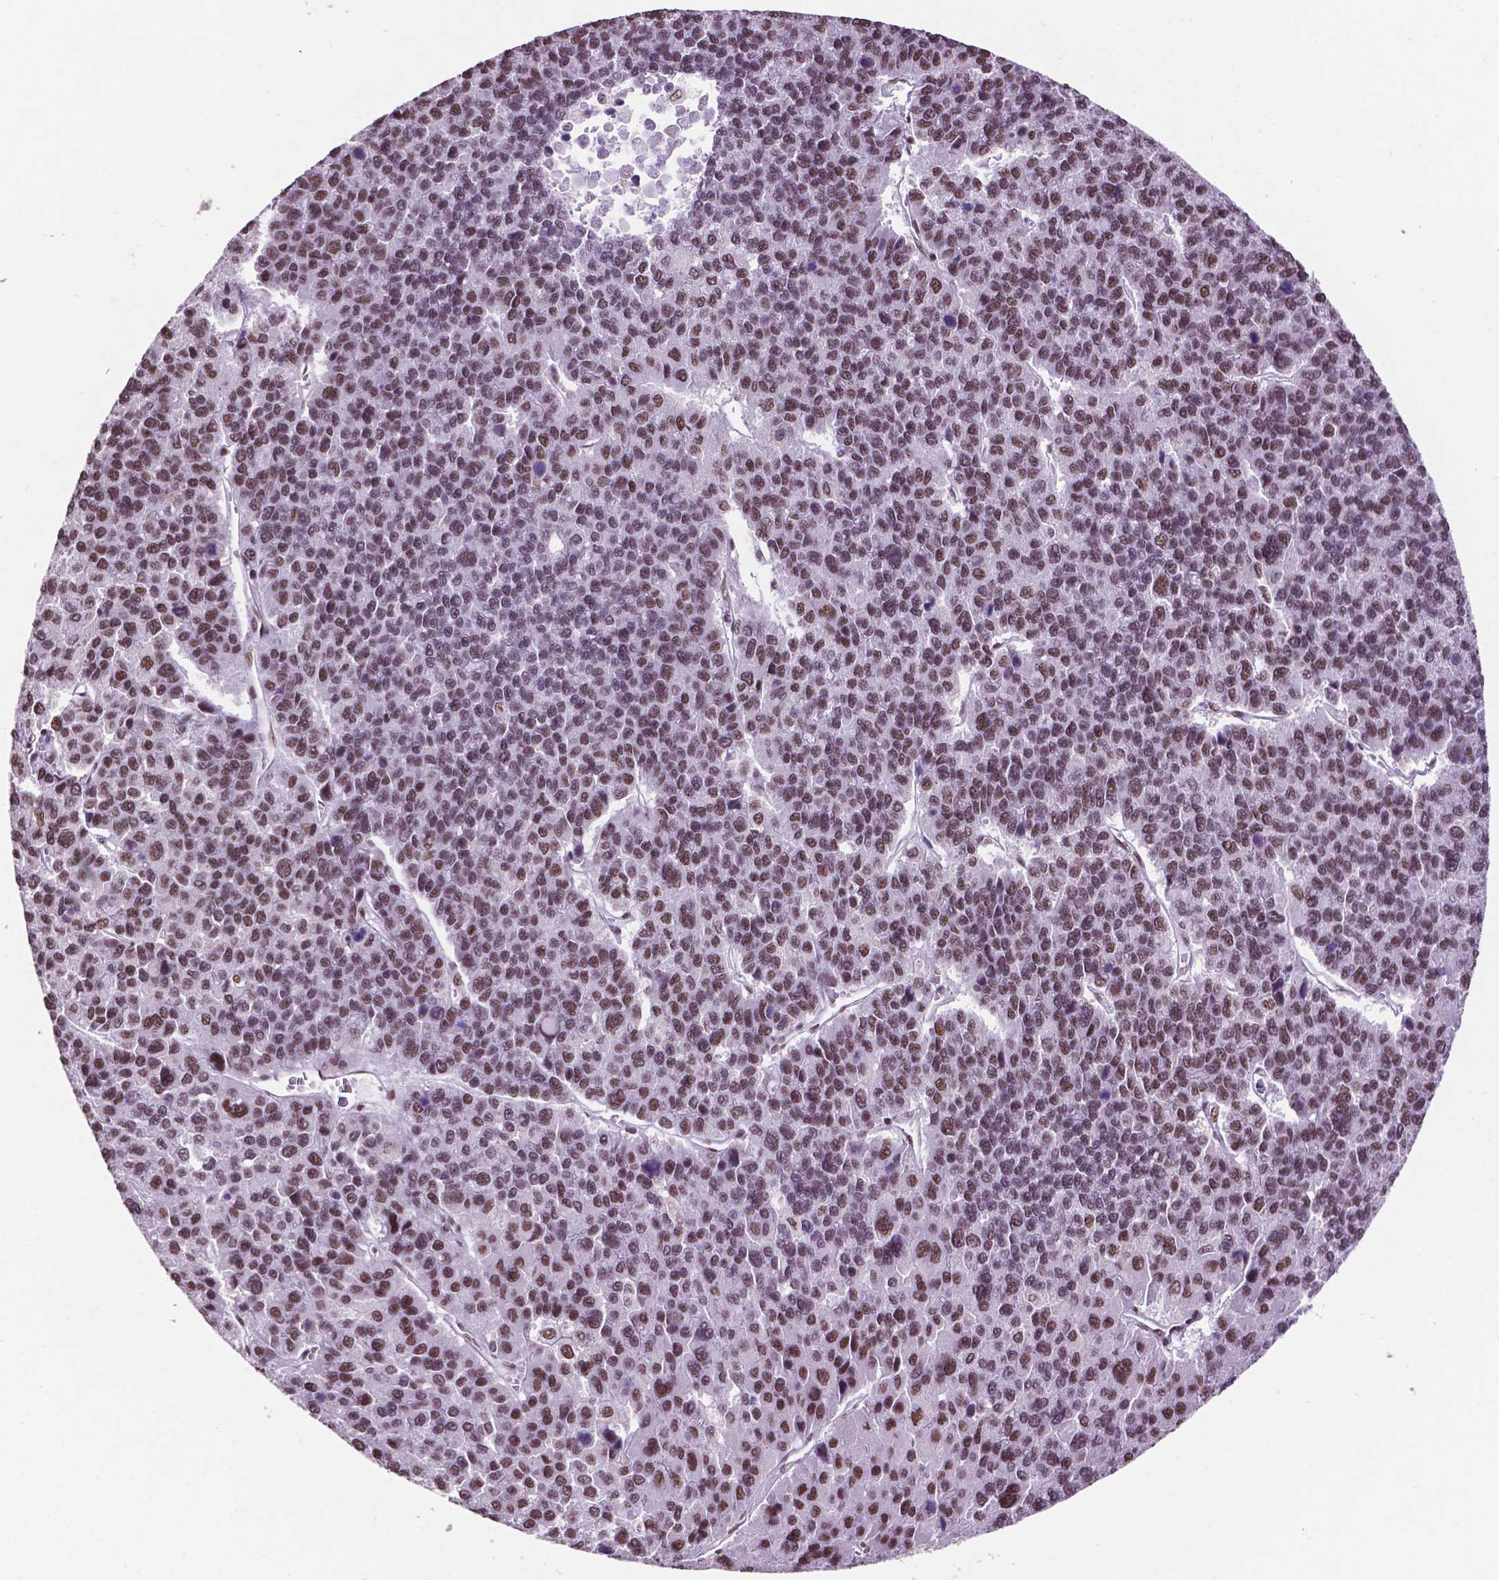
{"staining": {"intensity": "moderate", "quantity": ">75%", "location": "nuclear"}, "tissue": "liver cancer", "cell_type": "Tumor cells", "image_type": "cancer", "snomed": [{"axis": "morphology", "description": "Carcinoma, Hepatocellular, NOS"}, {"axis": "topography", "description": "Liver"}], "caption": "Hepatocellular carcinoma (liver) stained with a brown dye demonstrates moderate nuclear positive expression in approximately >75% of tumor cells.", "gene": "CCAR2", "patient": {"sex": "female", "age": 41}}